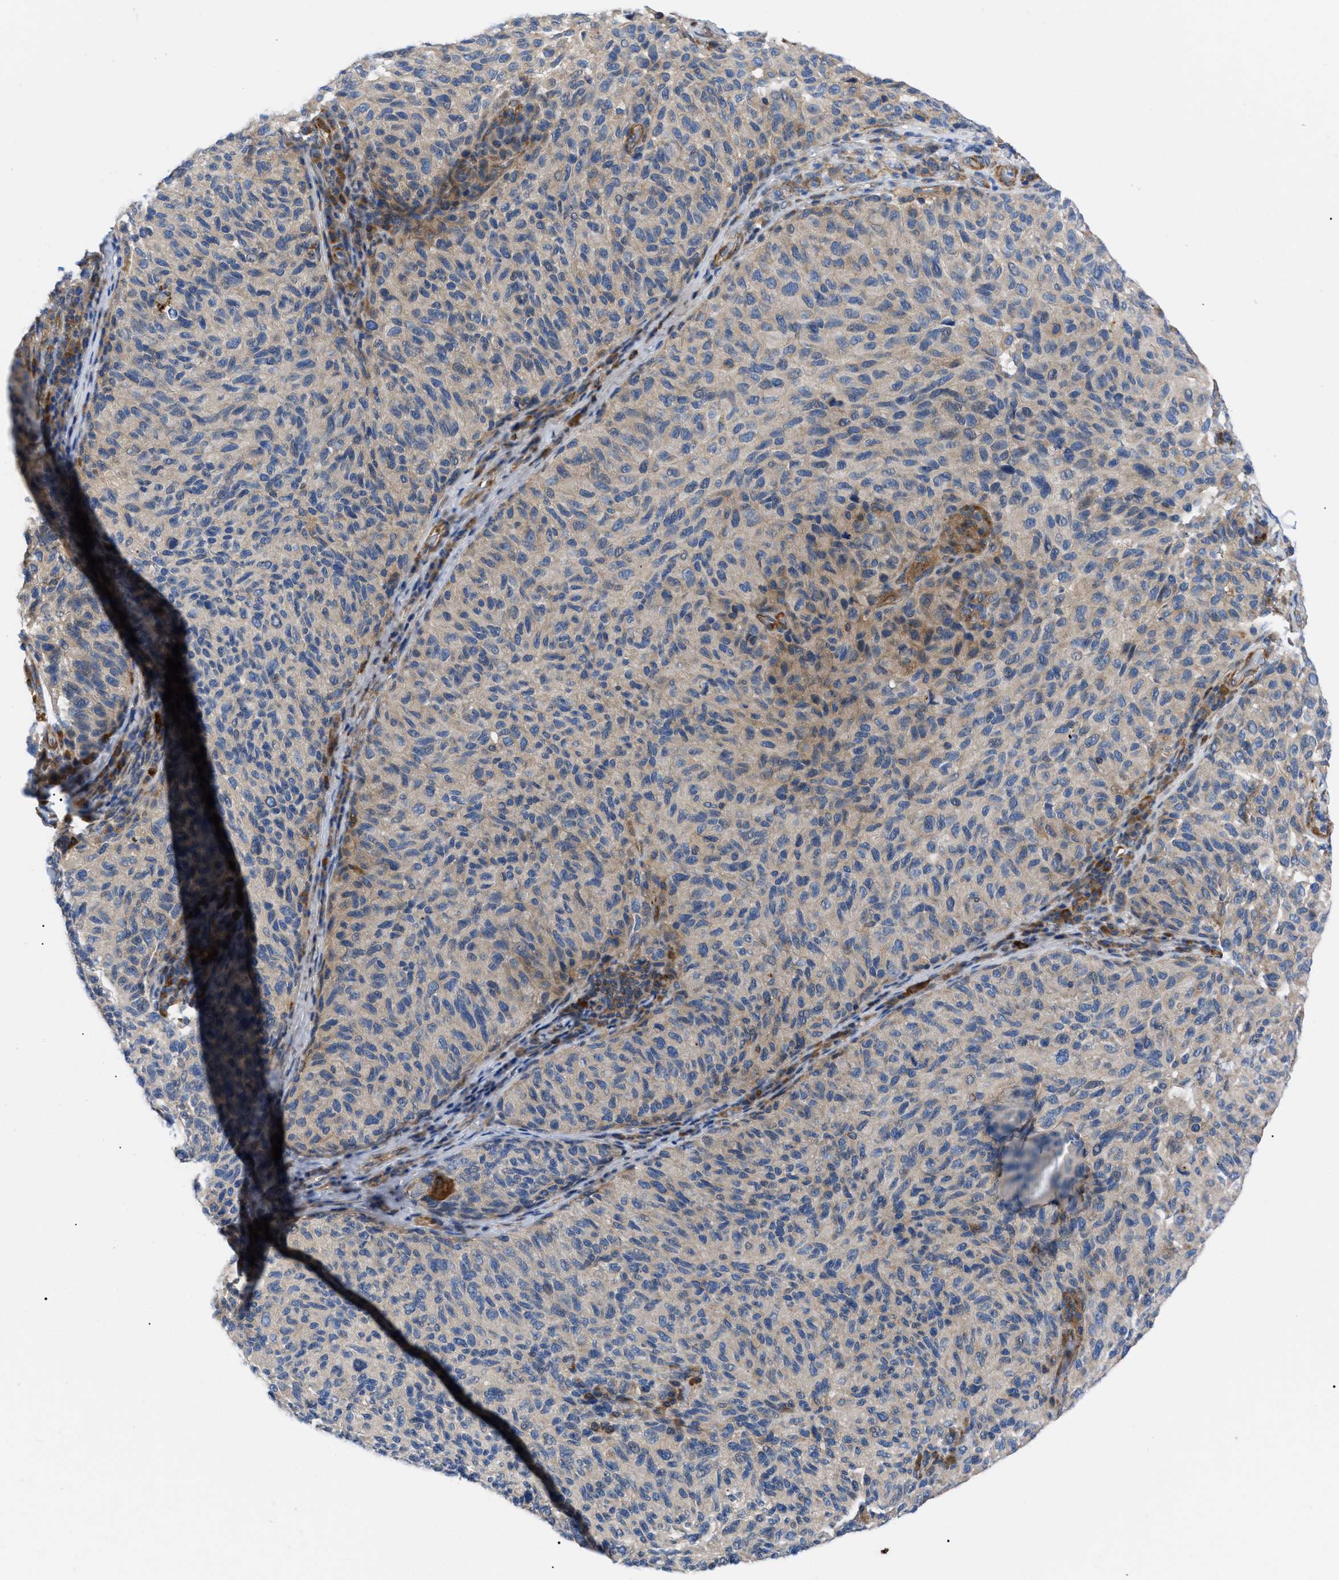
{"staining": {"intensity": "weak", "quantity": "<25%", "location": "cytoplasmic/membranous"}, "tissue": "melanoma", "cell_type": "Tumor cells", "image_type": "cancer", "snomed": [{"axis": "morphology", "description": "Malignant melanoma, NOS"}, {"axis": "topography", "description": "Skin"}], "caption": "IHC image of neoplastic tissue: melanoma stained with DAB shows no significant protein positivity in tumor cells. The staining was performed using DAB to visualize the protein expression in brown, while the nuclei were stained in blue with hematoxylin (Magnification: 20x).", "gene": "HSPB8", "patient": {"sex": "female", "age": 73}}